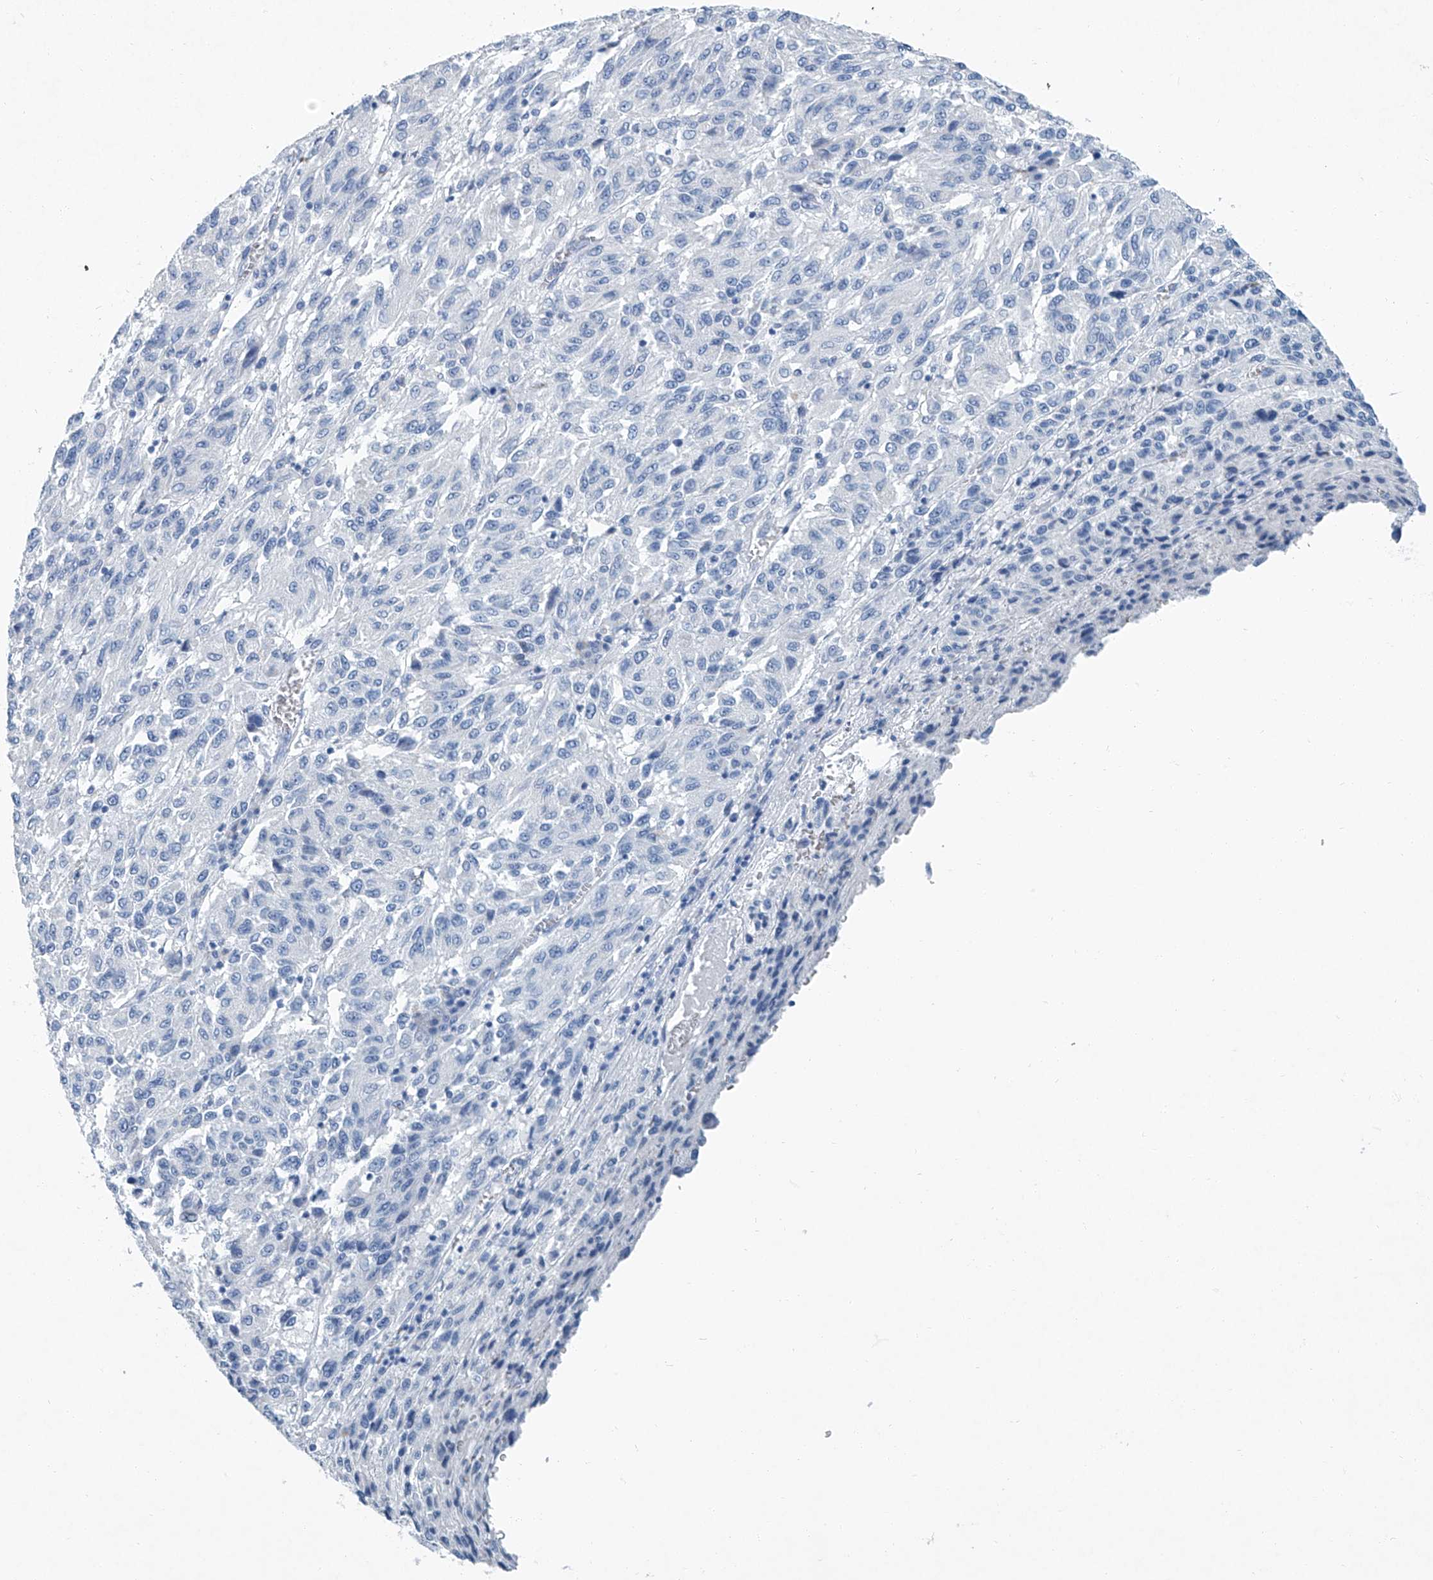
{"staining": {"intensity": "negative", "quantity": "none", "location": "none"}, "tissue": "melanoma", "cell_type": "Tumor cells", "image_type": "cancer", "snomed": [{"axis": "morphology", "description": "Malignant melanoma, Metastatic site"}, {"axis": "topography", "description": "Lung"}], "caption": "Human malignant melanoma (metastatic site) stained for a protein using IHC demonstrates no expression in tumor cells.", "gene": "CYP2A7", "patient": {"sex": "male", "age": 64}}